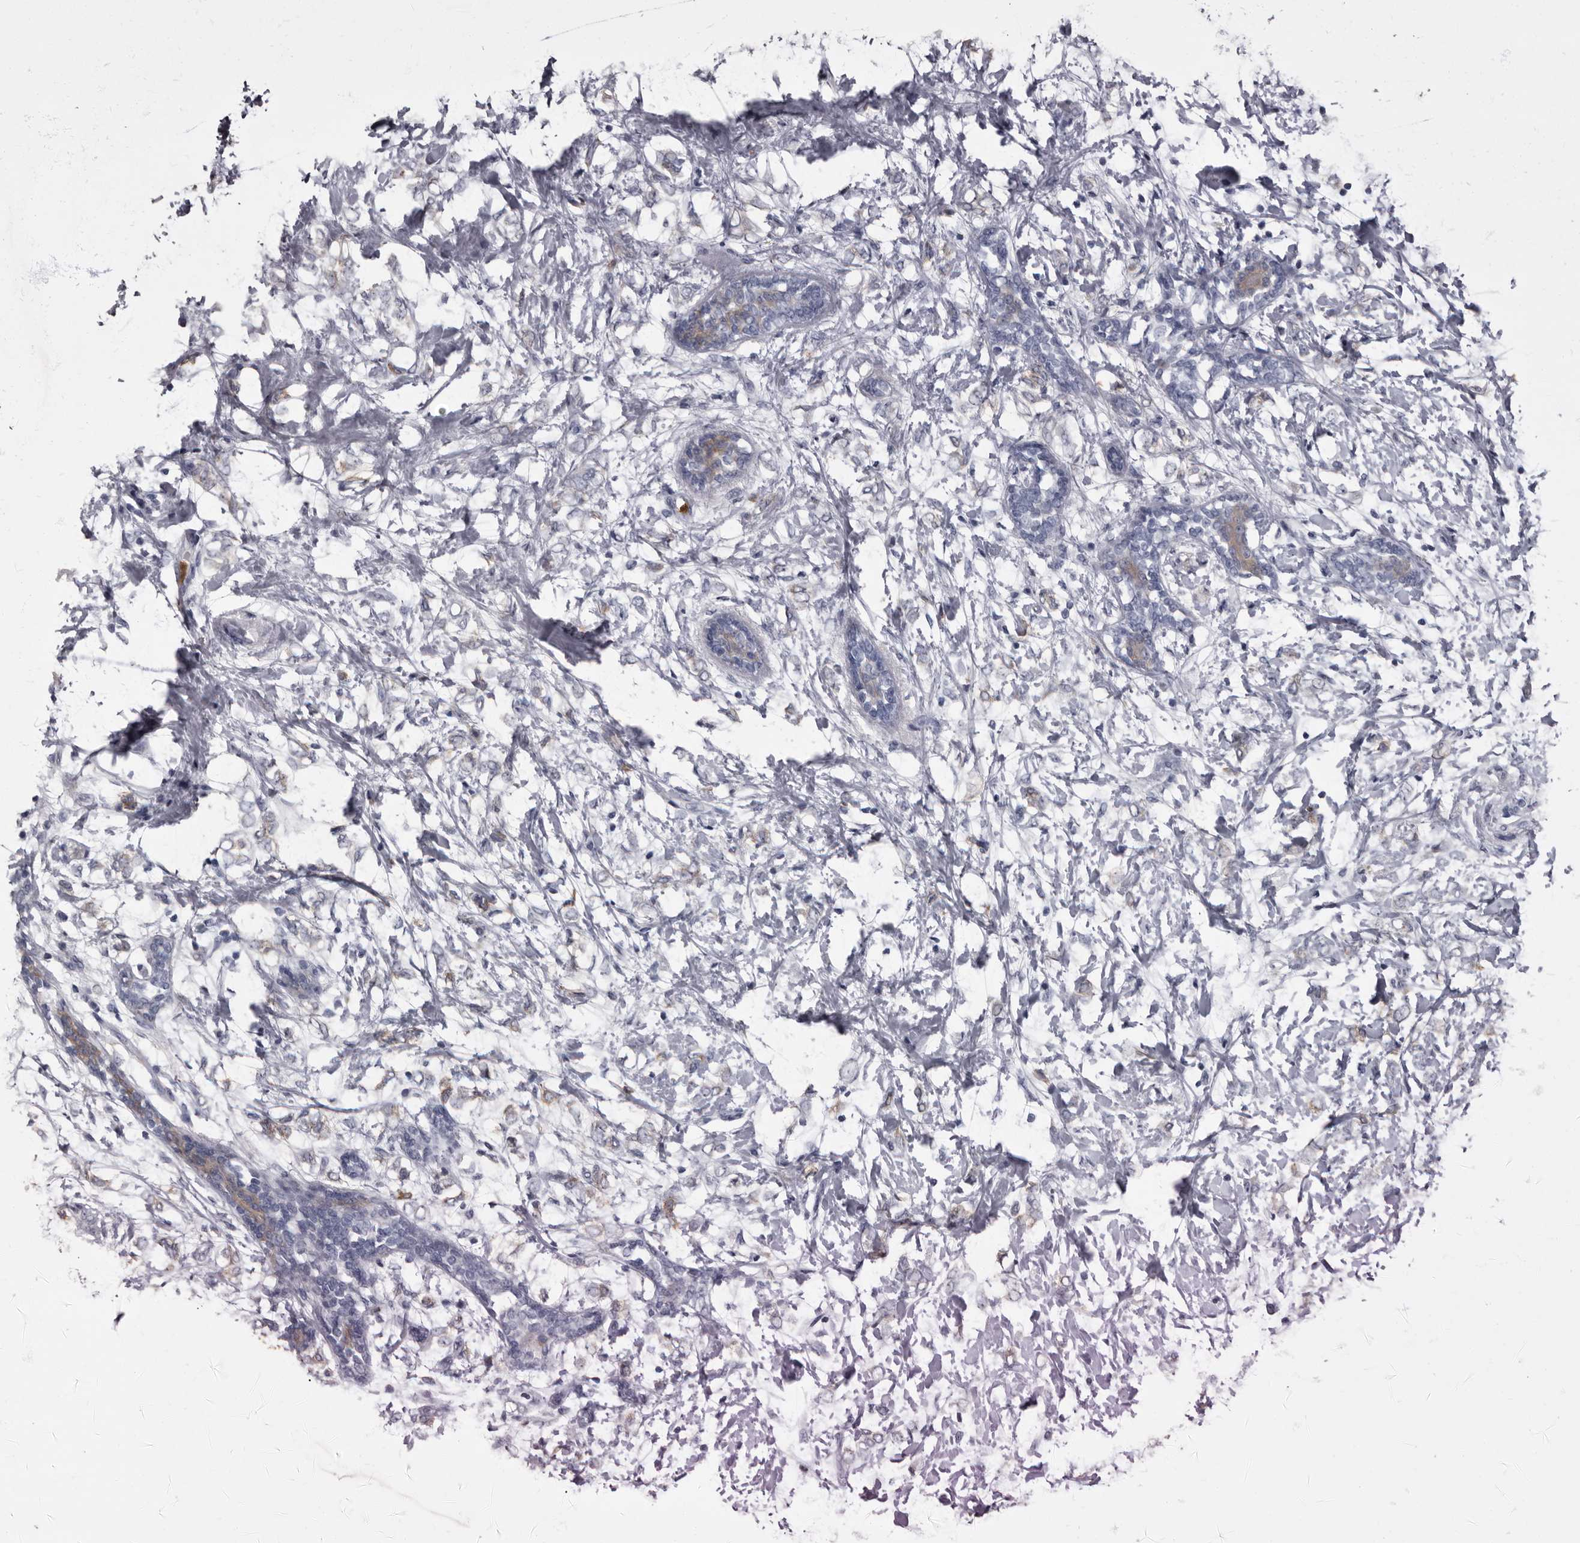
{"staining": {"intensity": "negative", "quantity": "none", "location": "none"}, "tissue": "breast cancer", "cell_type": "Tumor cells", "image_type": "cancer", "snomed": [{"axis": "morphology", "description": "Normal tissue, NOS"}, {"axis": "morphology", "description": "Lobular carcinoma"}, {"axis": "topography", "description": "Breast"}], "caption": "Protein analysis of lobular carcinoma (breast) demonstrates no significant staining in tumor cells.", "gene": "TPD52L1", "patient": {"sex": "female", "age": 47}}